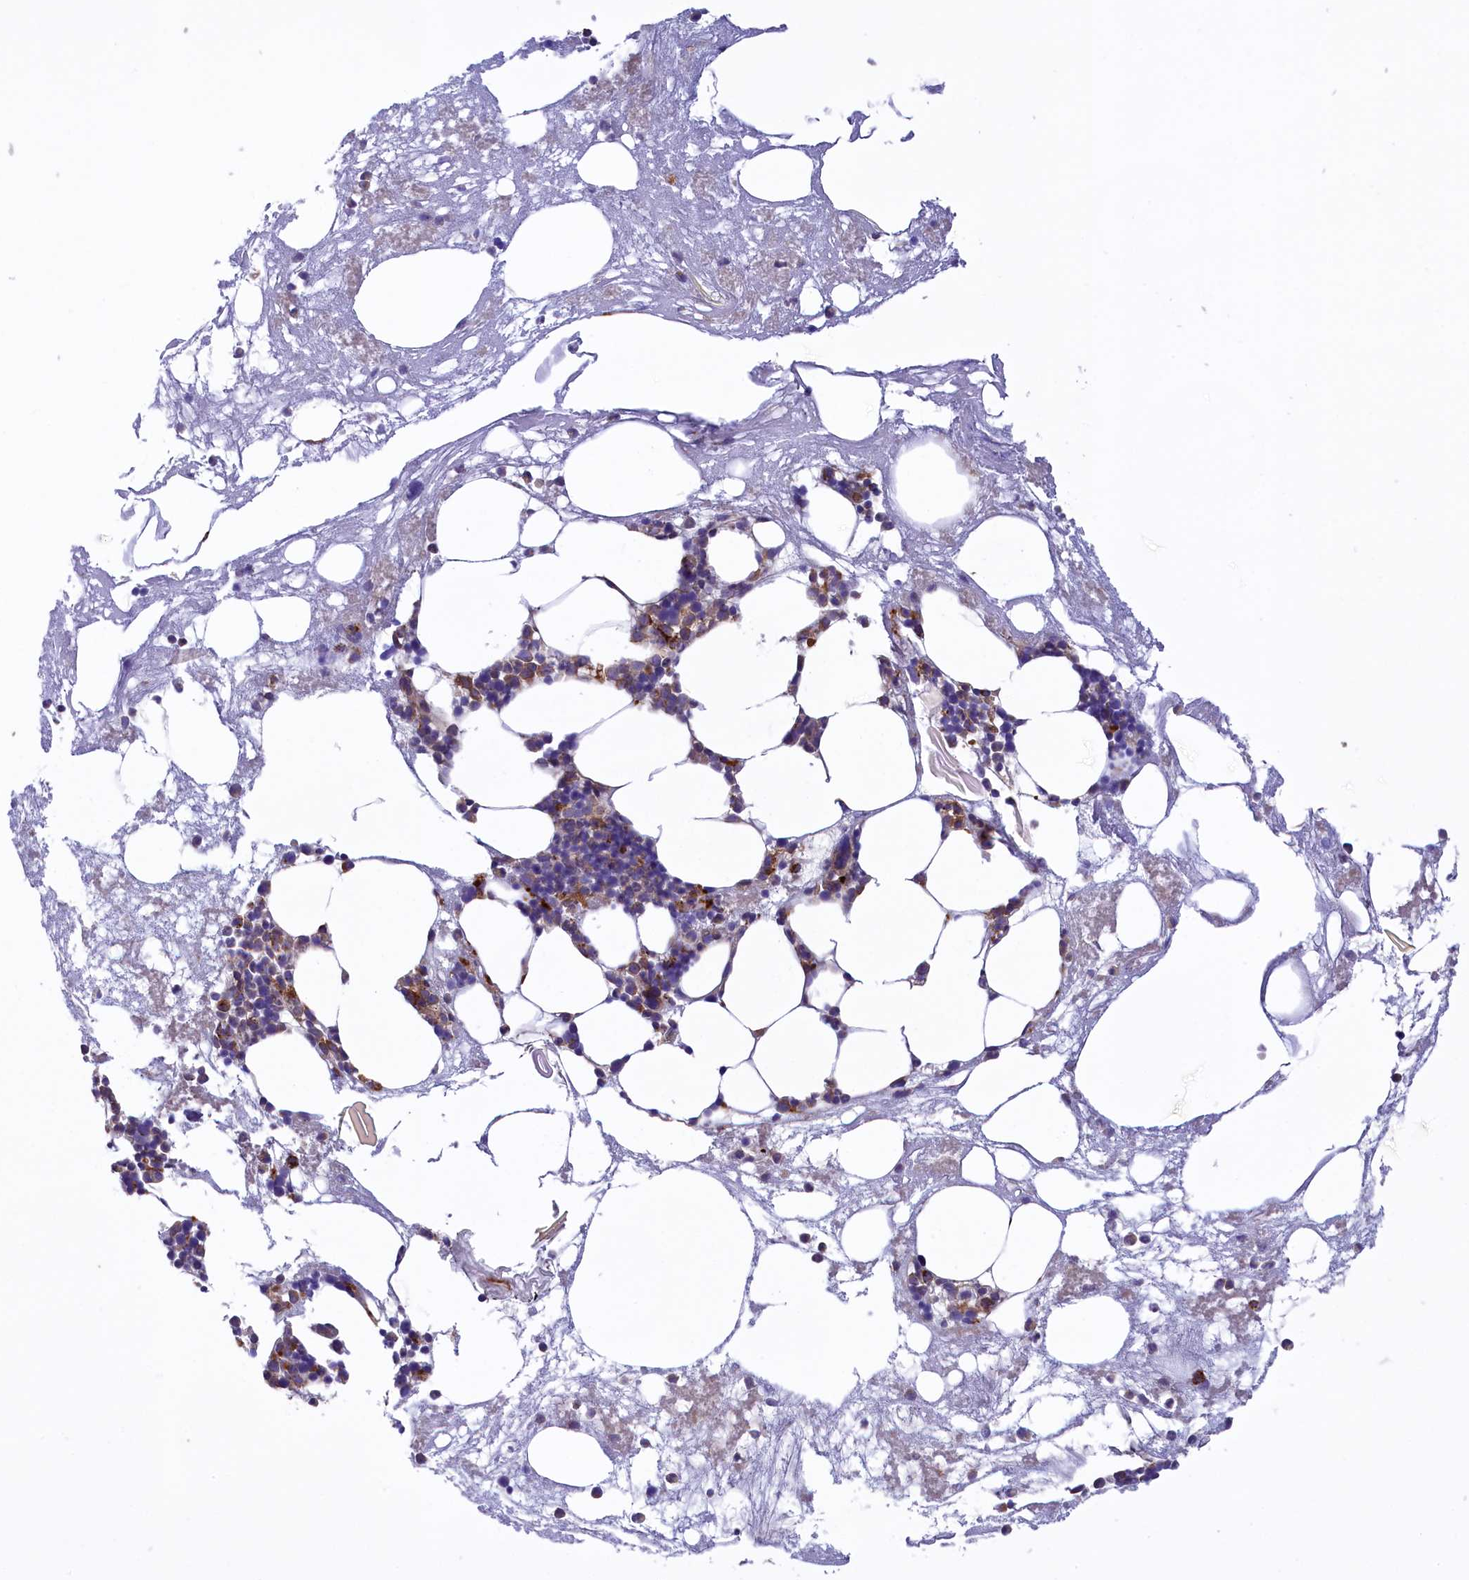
{"staining": {"intensity": "moderate", "quantity": "25%-75%", "location": "cytoplasmic/membranous"}, "tissue": "bone marrow", "cell_type": "Hematopoietic cells", "image_type": "normal", "snomed": [{"axis": "morphology", "description": "Normal tissue, NOS"}, {"axis": "topography", "description": "Bone marrow"}], "caption": "Protein expression analysis of unremarkable bone marrow reveals moderate cytoplasmic/membranous expression in about 25%-75% of hematopoietic cells. (Stains: DAB (3,3'-diaminobenzidine) in brown, nuclei in blue, Microscopy: brightfield microscopy at high magnification).", "gene": "MAN2B1", "patient": {"sex": "male", "age": 80}}